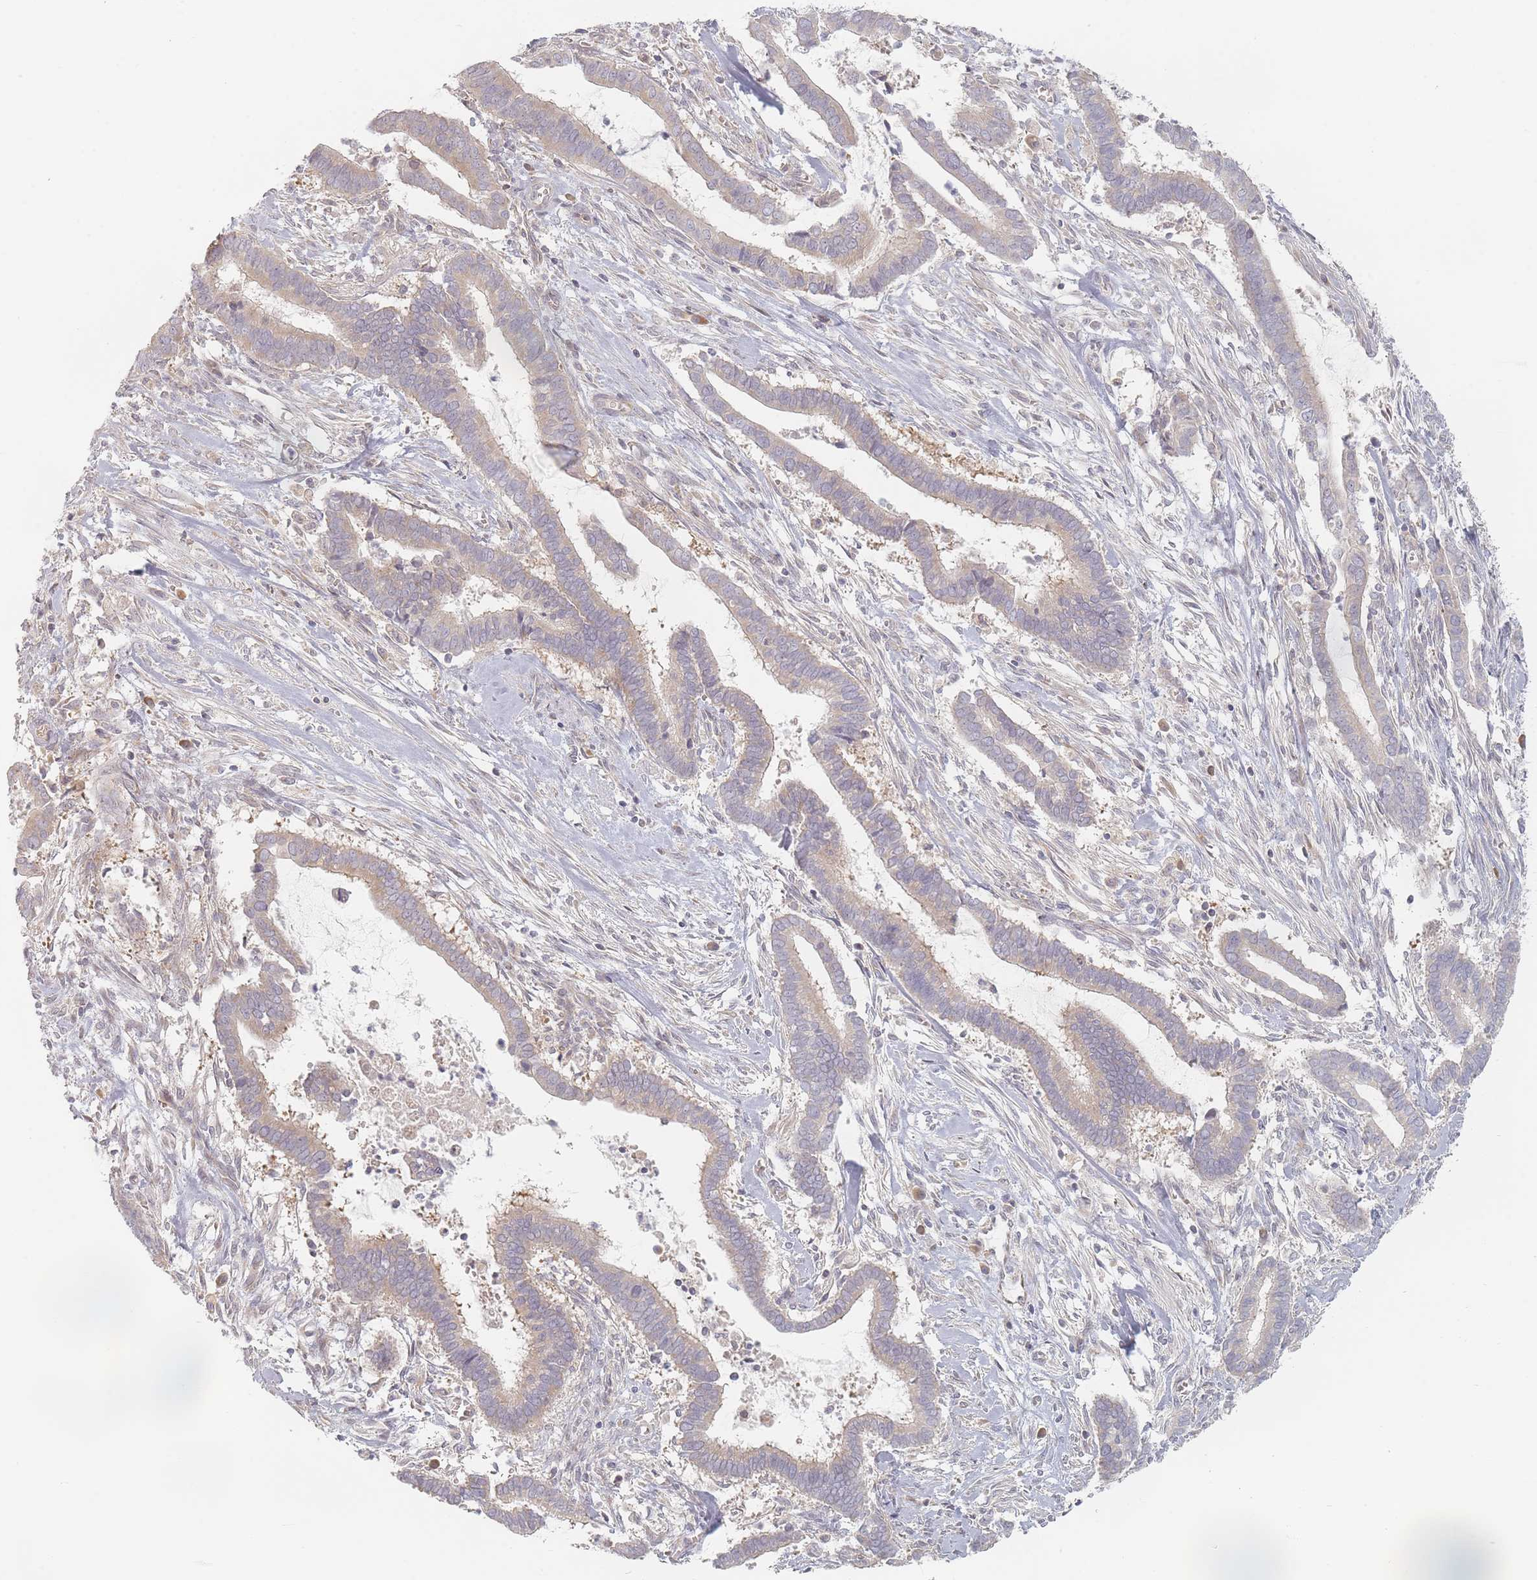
{"staining": {"intensity": "weak", "quantity": "25%-75%", "location": "cytoplasmic/membranous"}, "tissue": "cervical cancer", "cell_type": "Tumor cells", "image_type": "cancer", "snomed": [{"axis": "morphology", "description": "Adenocarcinoma, NOS"}, {"axis": "topography", "description": "Cervix"}], "caption": "Tumor cells reveal weak cytoplasmic/membranous expression in about 25%-75% of cells in cervical adenocarcinoma.", "gene": "ZKSCAN7", "patient": {"sex": "female", "age": 44}}